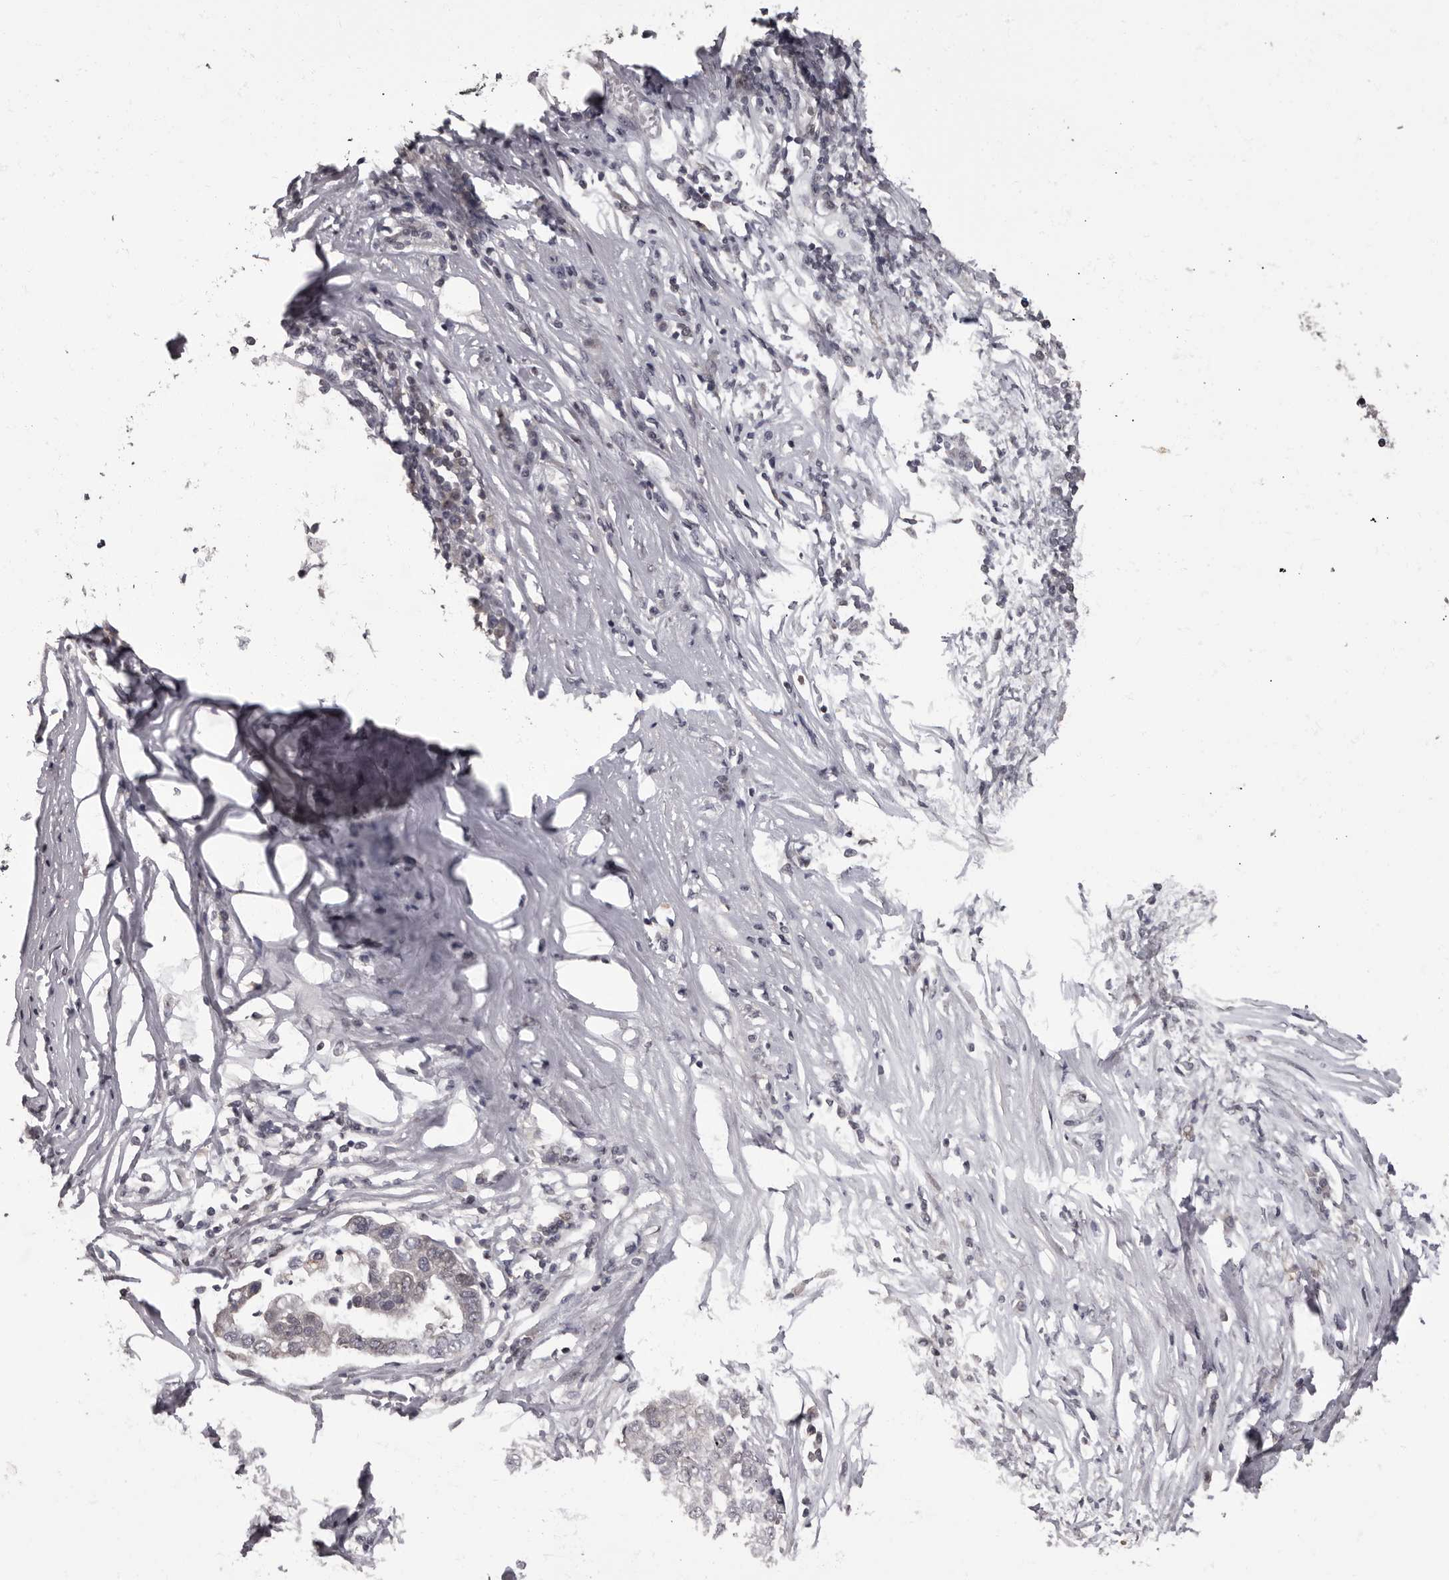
{"staining": {"intensity": "negative", "quantity": "none", "location": "none"}, "tissue": "pancreatic cancer", "cell_type": "Tumor cells", "image_type": "cancer", "snomed": [{"axis": "morphology", "description": "Adenocarcinoma, NOS"}, {"axis": "topography", "description": "Pancreas"}], "caption": "DAB immunohistochemical staining of pancreatic cancer shows no significant positivity in tumor cells.", "gene": "C1orf50", "patient": {"sex": "female", "age": 61}}